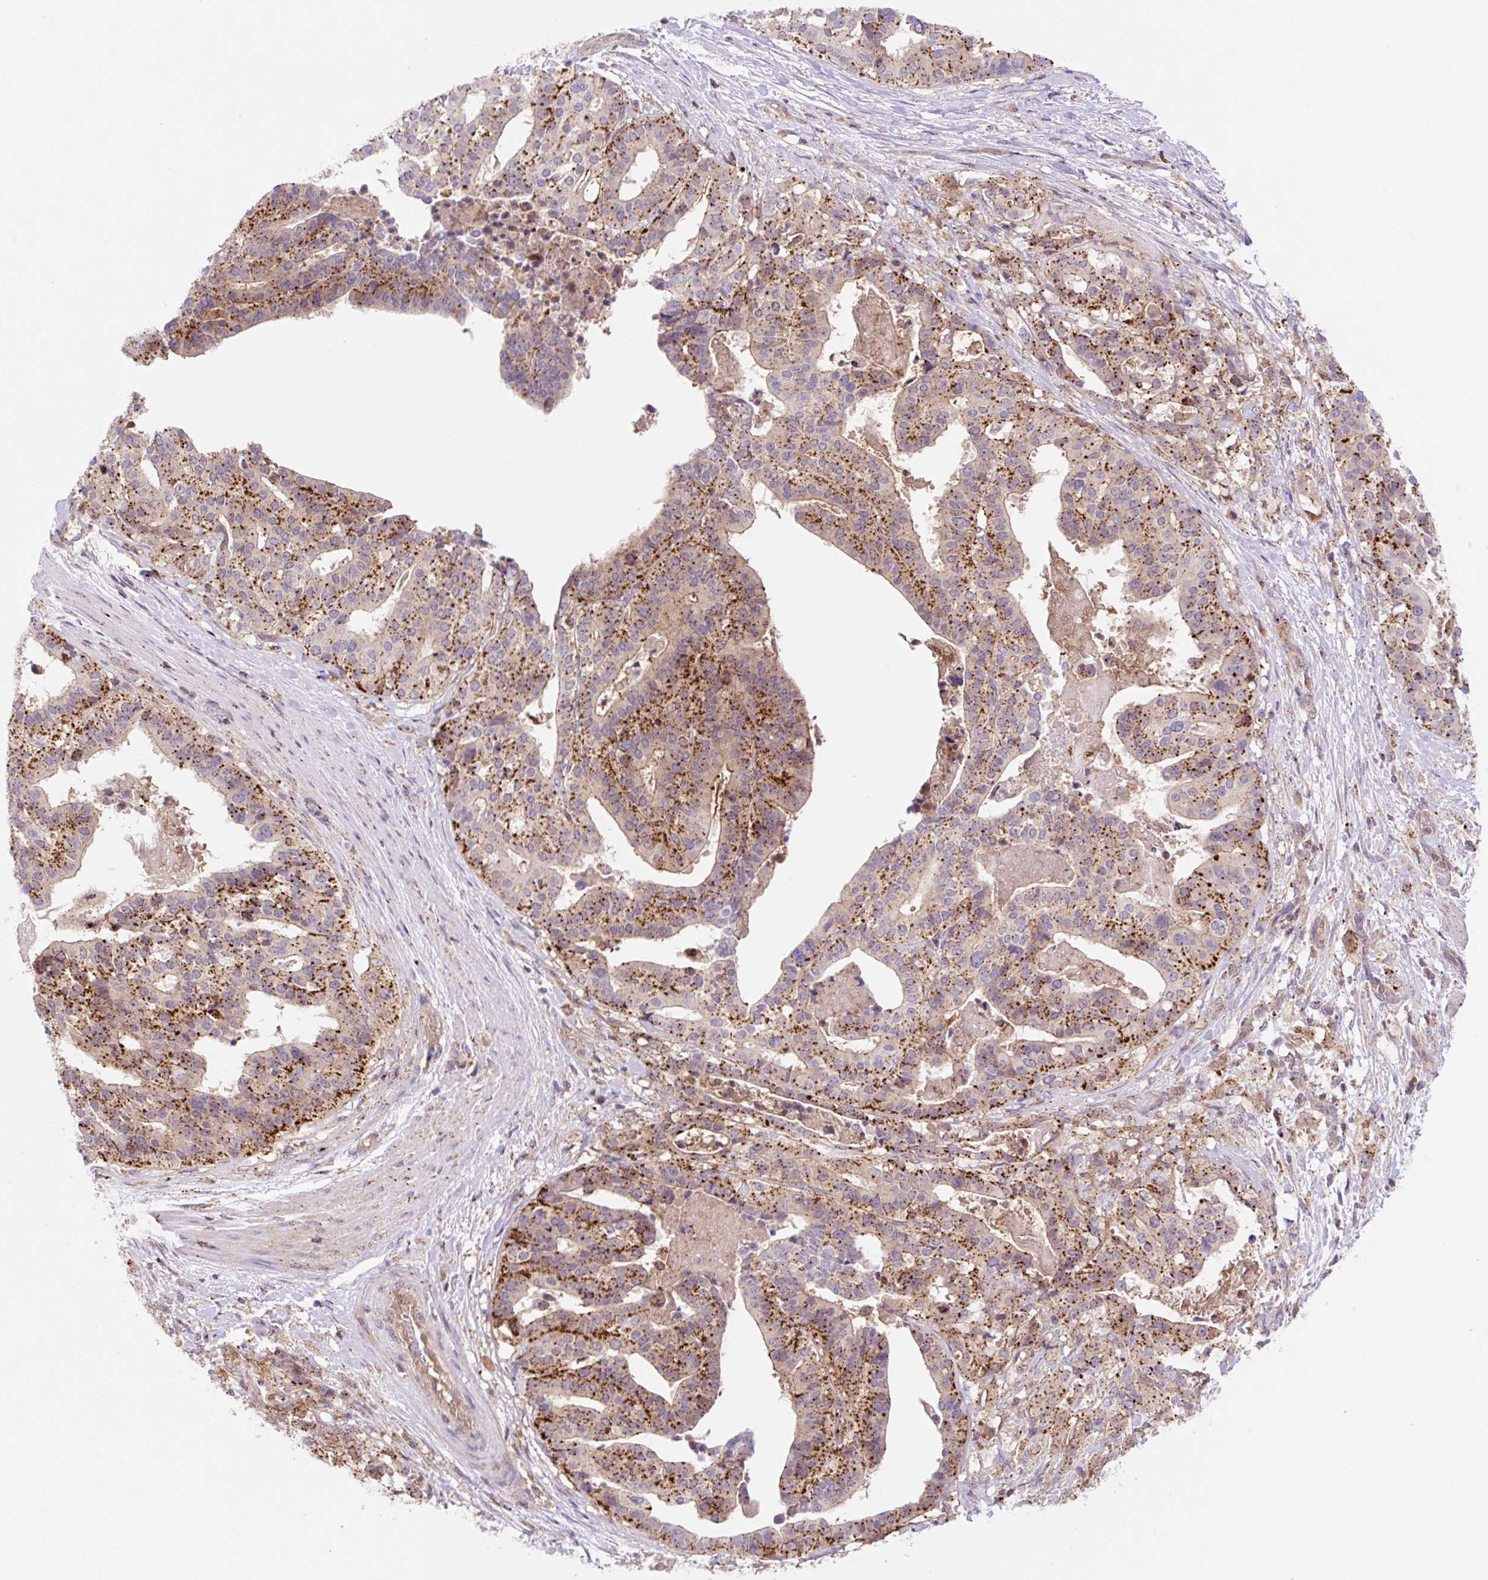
{"staining": {"intensity": "strong", "quantity": ">75%", "location": "cytoplasmic/membranous"}, "tissue": "stomach cancer", "cell_type": "Tumor cells", "image_type": "cancer", "snomed": [{"axis": "morphology", "description": "Adenocarcinoma, NOS"}, {"axis": "topography", "description": "Stomach"}], "caption": "Stomach cancer stained with a brown dye shows strong cytoplasmic/membranous positive positivity in about >75% of tumor cells.", "gene": "VPS4A", "patient": {"sex": "male", "age": 48}}